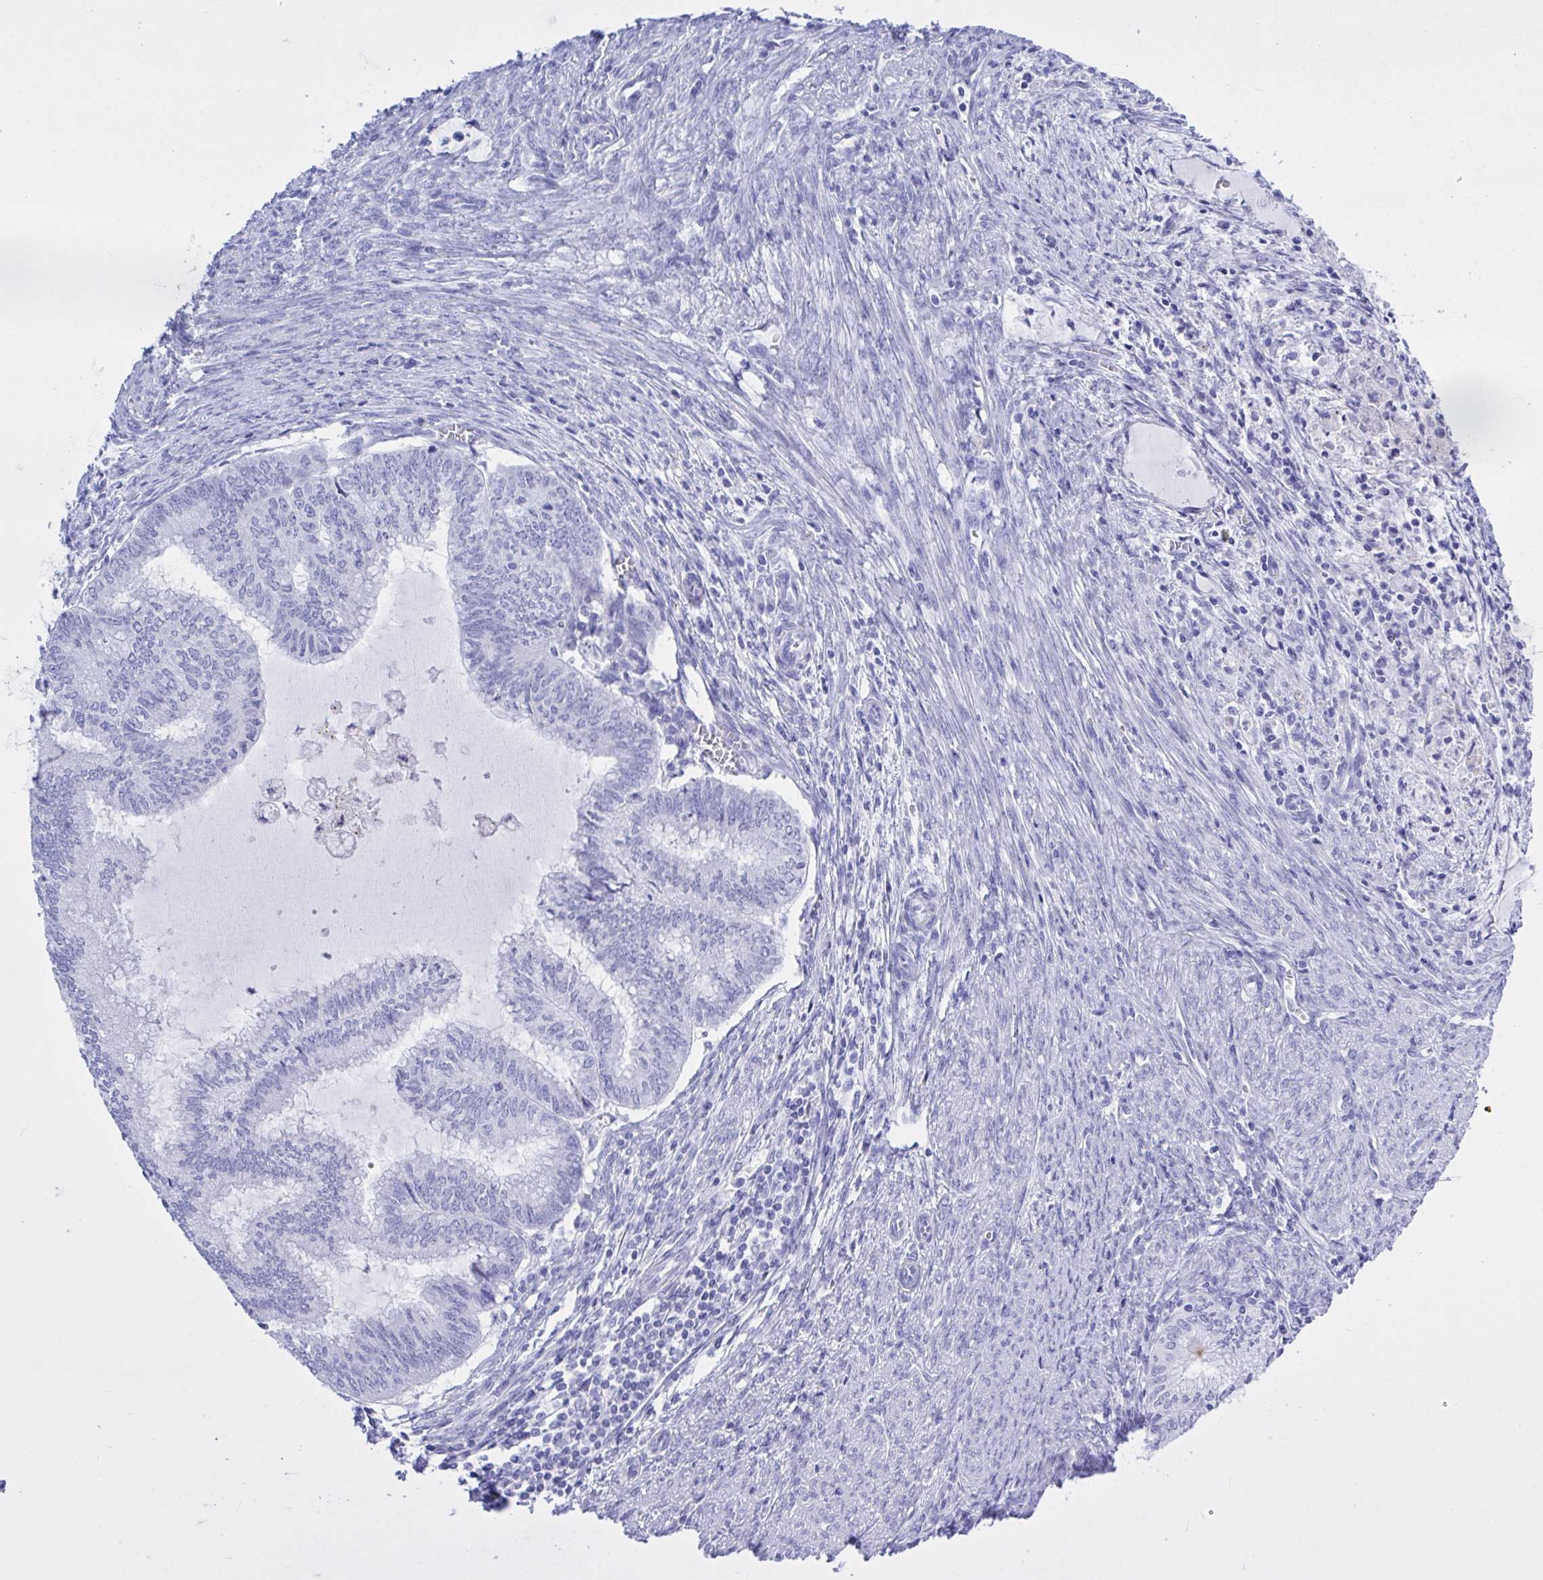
{"staining": {"intensity": "negative", "quantity": "none", "location": "none"}, "tissue": "endometrial cancer", "cell_type": "Tumor cells", "image_type": "cancer", "snomed": [{"axis": "morphology", "description": "Adenocarcinoma, NOS"}, {"axis": "topography", "description": "Endometrium"}], "caption": "Immunohistochemical staining of human adenocarcinoma (endometrial) demonstrates no significant staining in tumor cells.", "gene": "BEX5", "patient": {"sex": "female", "age": 79}}